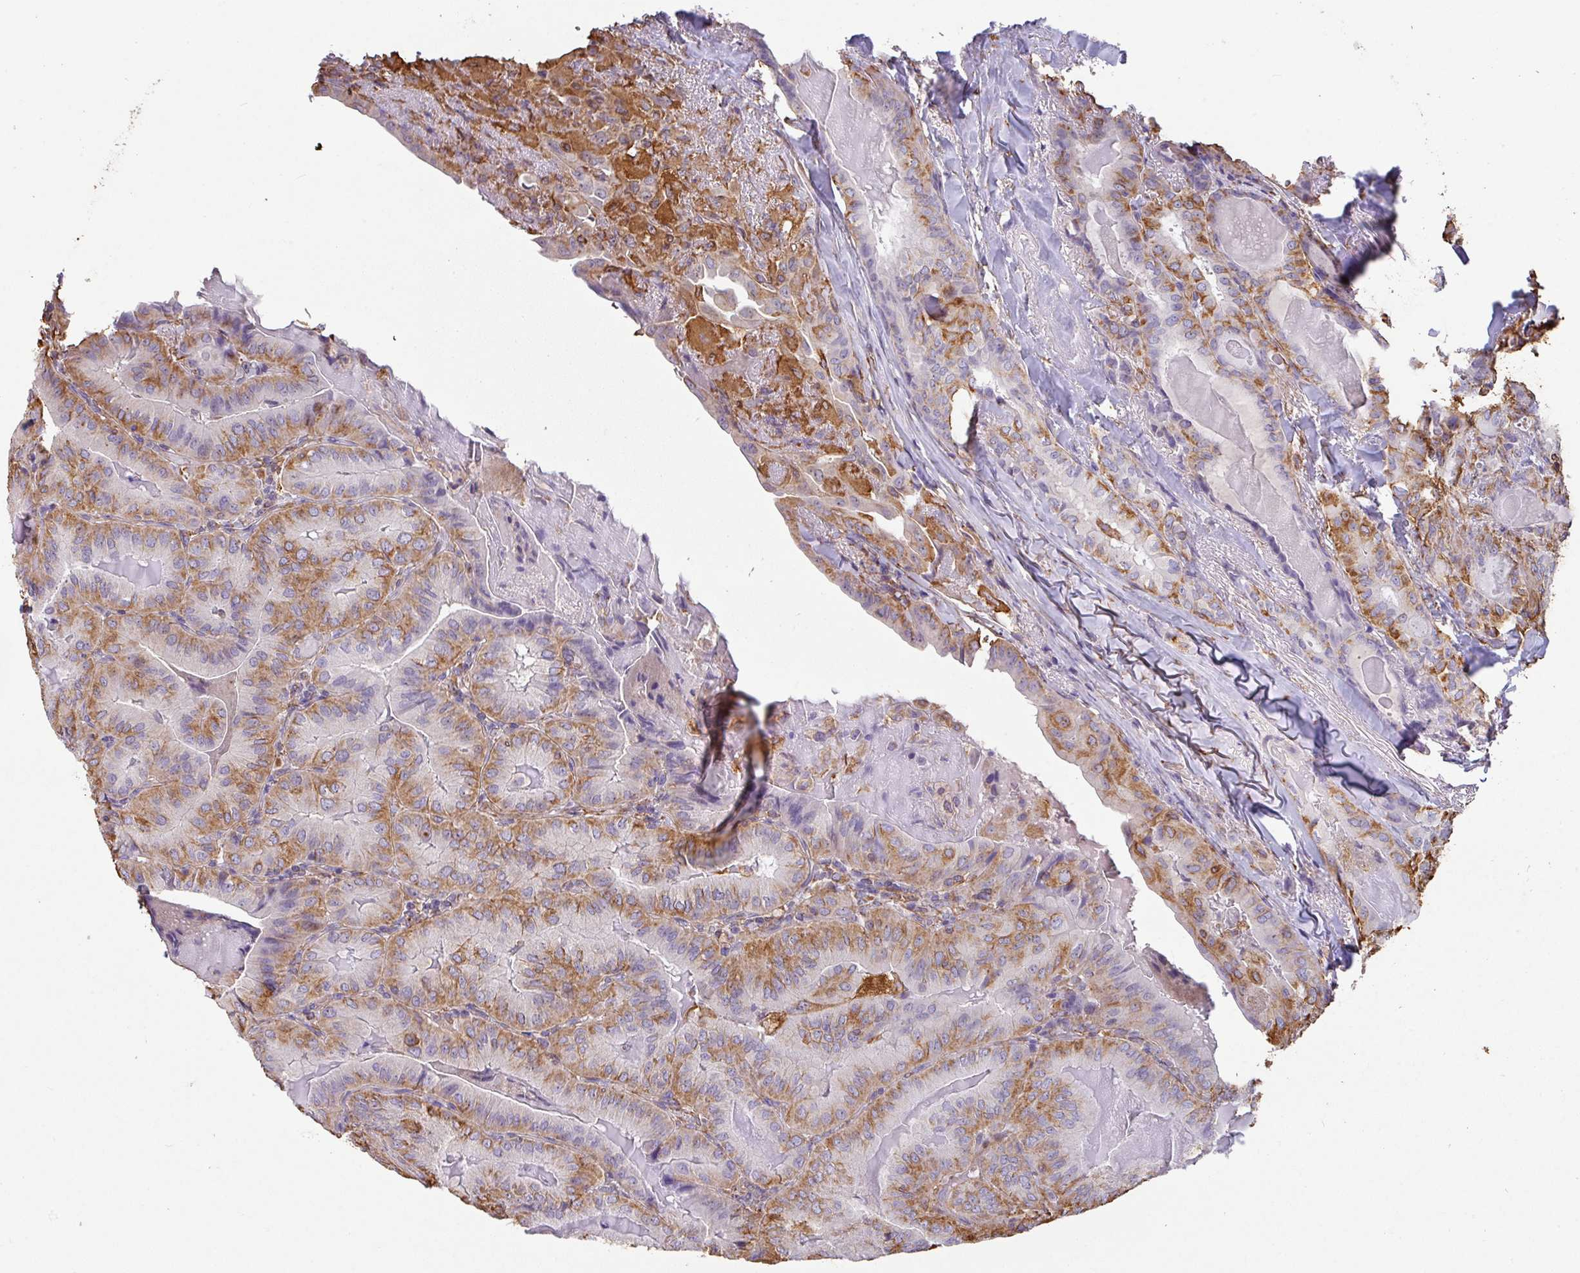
{"staining": {"intensity": "moderate", "quantity": "25%-75%", "location": "cytoplasmic/membranous"}, "tissue": "thyroid cancer", "cell_type": "Tumor cells", "image_type": "cancer", "snomed": [{"axis": "morphology", "description": "Papillary adenocarcinoma, NOS"}, {"axis": "topography", "description": "Thyroid gland"}], "caption": "Thyroid cancer stained for a protein (brown) exhibits moderate cytoplasmic/membranous positive positivity in approximately 25%-75% of tumor cells.", "gene": "ZNF280C", "patient": {"sex": "female", "age": 68}}